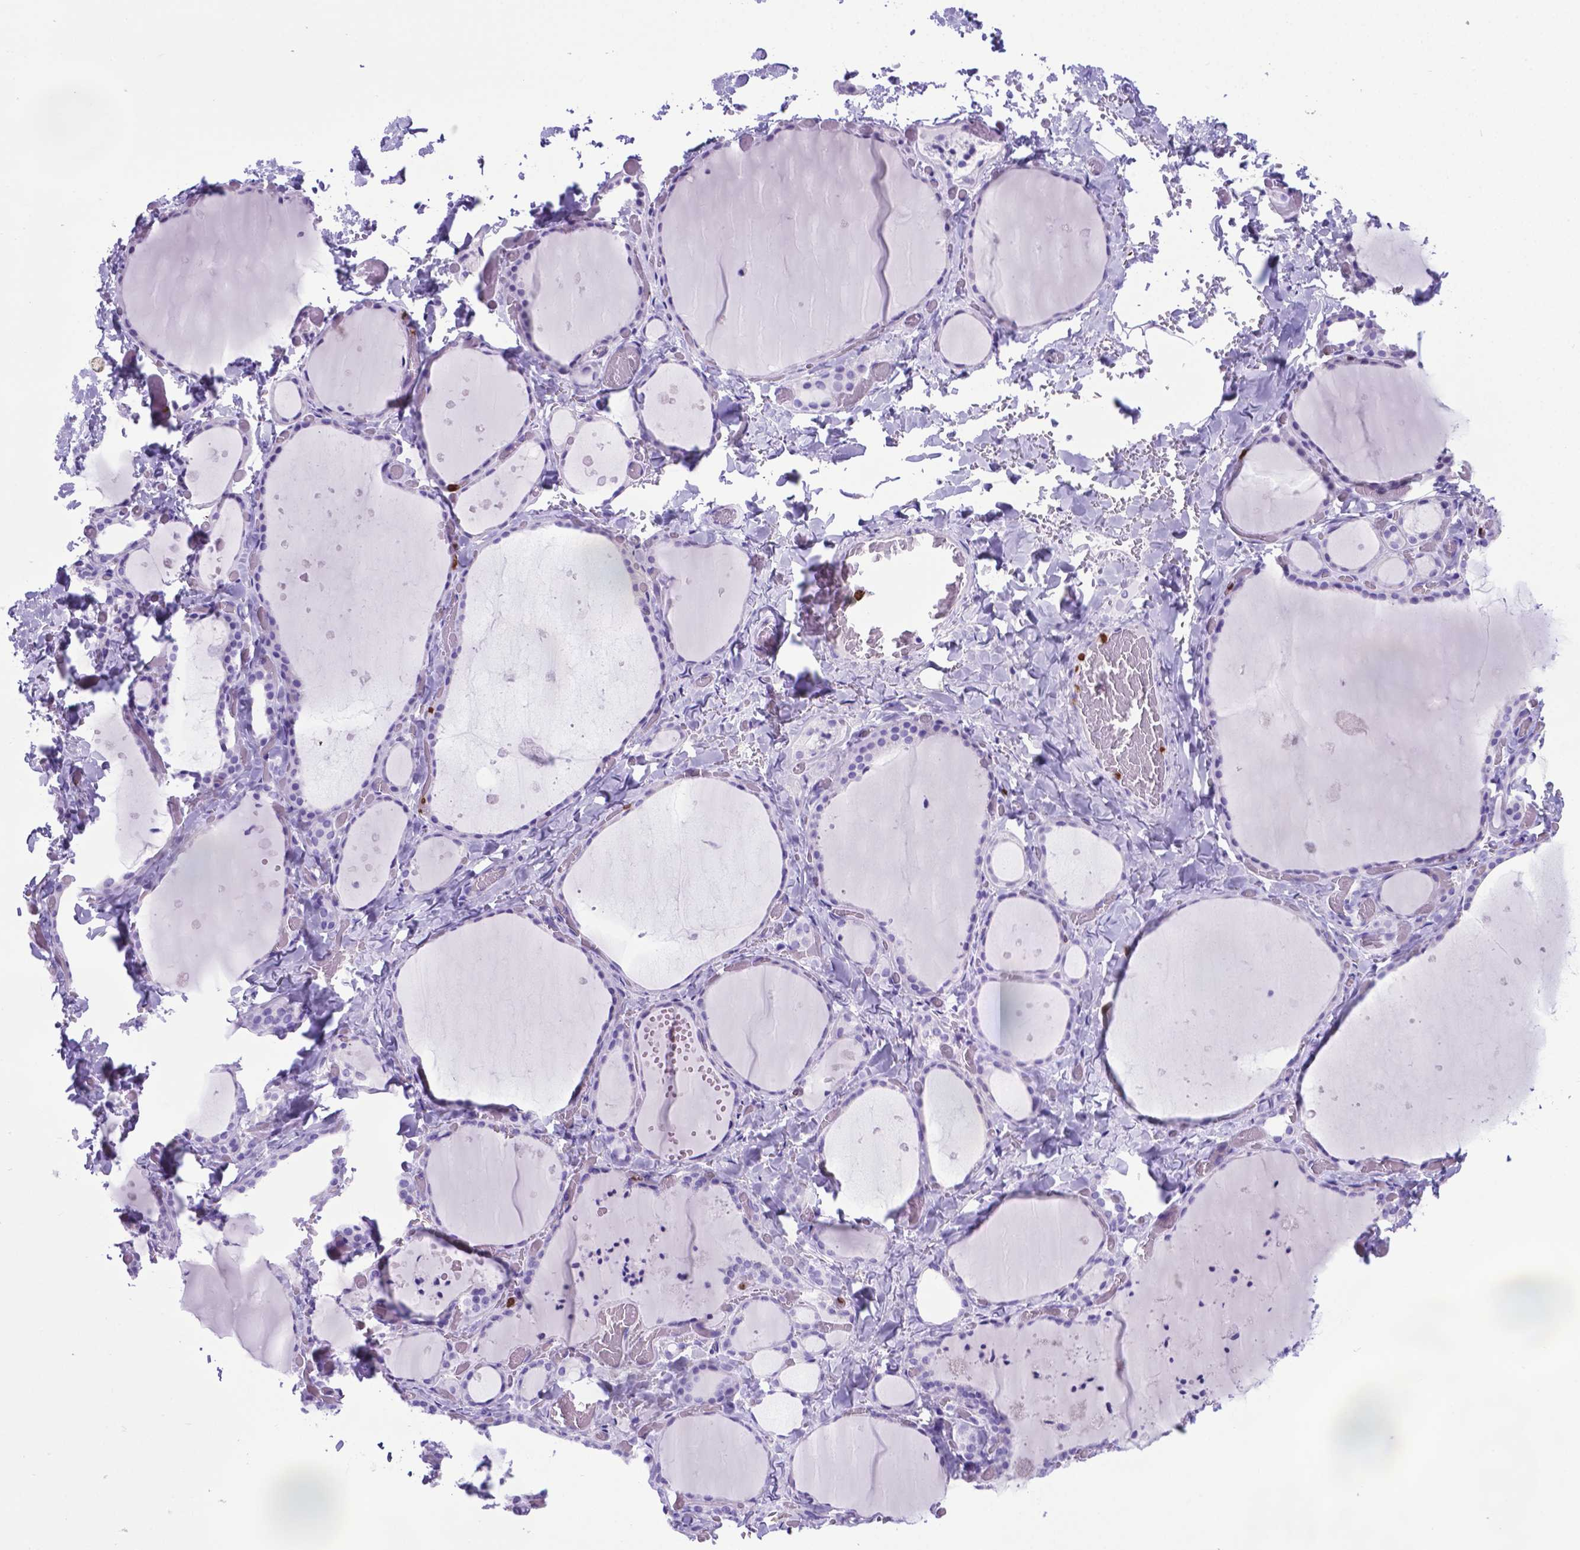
{"staining": {"intensity": "negative", "quantity": "none", "location": "none"}, "tissue": "thyroid gland", "cell_type": "Glandular cells", "image_type": "normal", "snomed": [{"axis": "morphology", "description": "Normal tissue, NOS"}, {"axis": "topography", "description": "Thyroid gland"}], "caption": "Human thyroid gland stained for a protein using immunohistochemistry (IHC) displays no staining in glandular cells.", "gene": "LZTR1", "patient": {"sex": "female", "age": 36}}